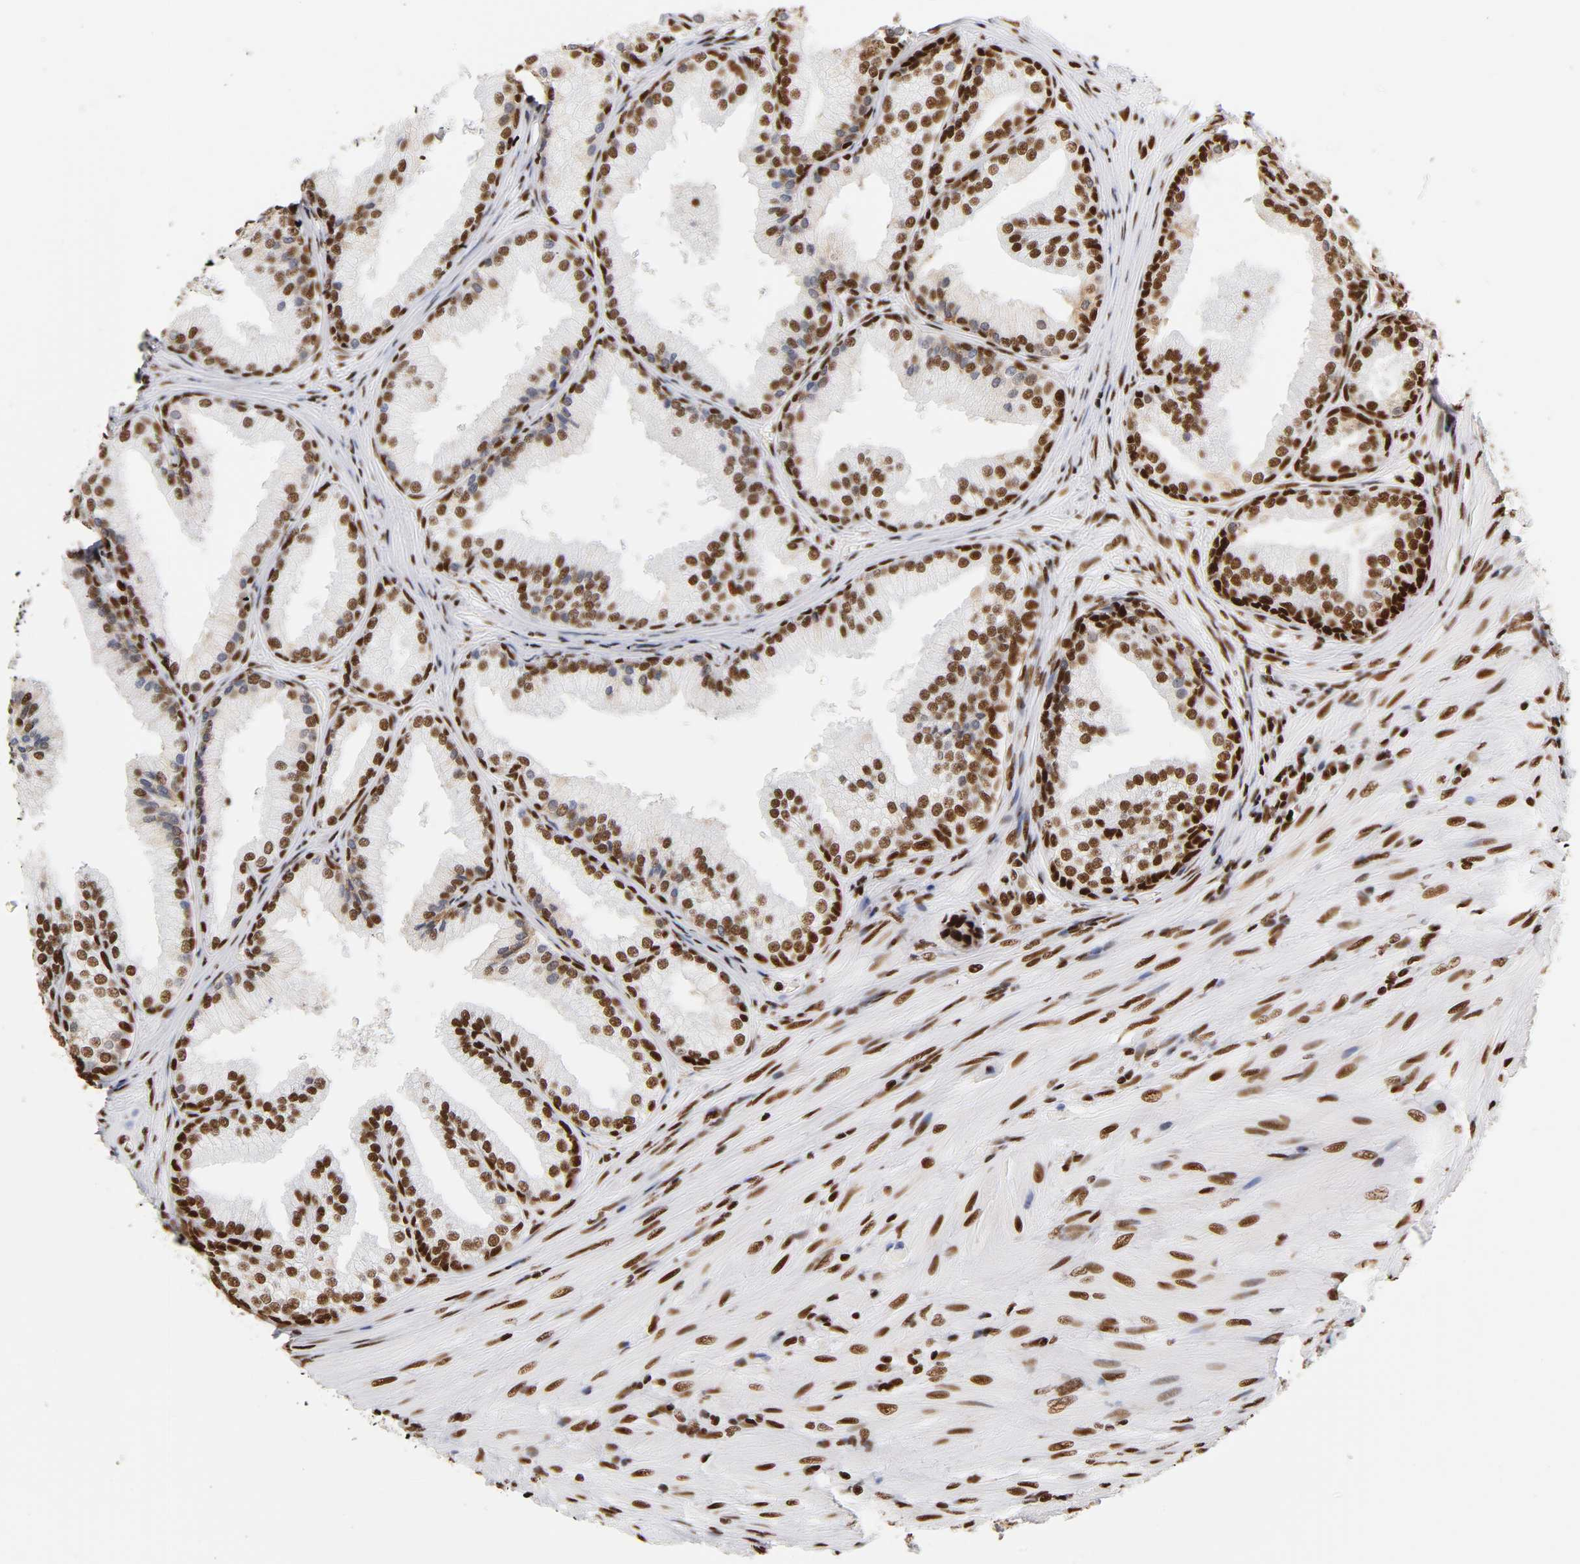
{"staining": {"intensity": "strong", "quantity": ">75%", "location": "nuclear"}, "tissue": "prostate", "cell_type": "Glandular cells", "image_type": "normal", "snomed": [{"axis": "morphology", "description": "Normal tissue, NOS"}, {"axis": "topography", "description": "Prostate"}], "caption": "This micrograph shows immunohistochemistry staining of normal human prostate, with high strong nuclear expression in approximately >75% of glandular cells.", "gene": "XRCC6", "patient": {"sex": "male", "age": 76}}